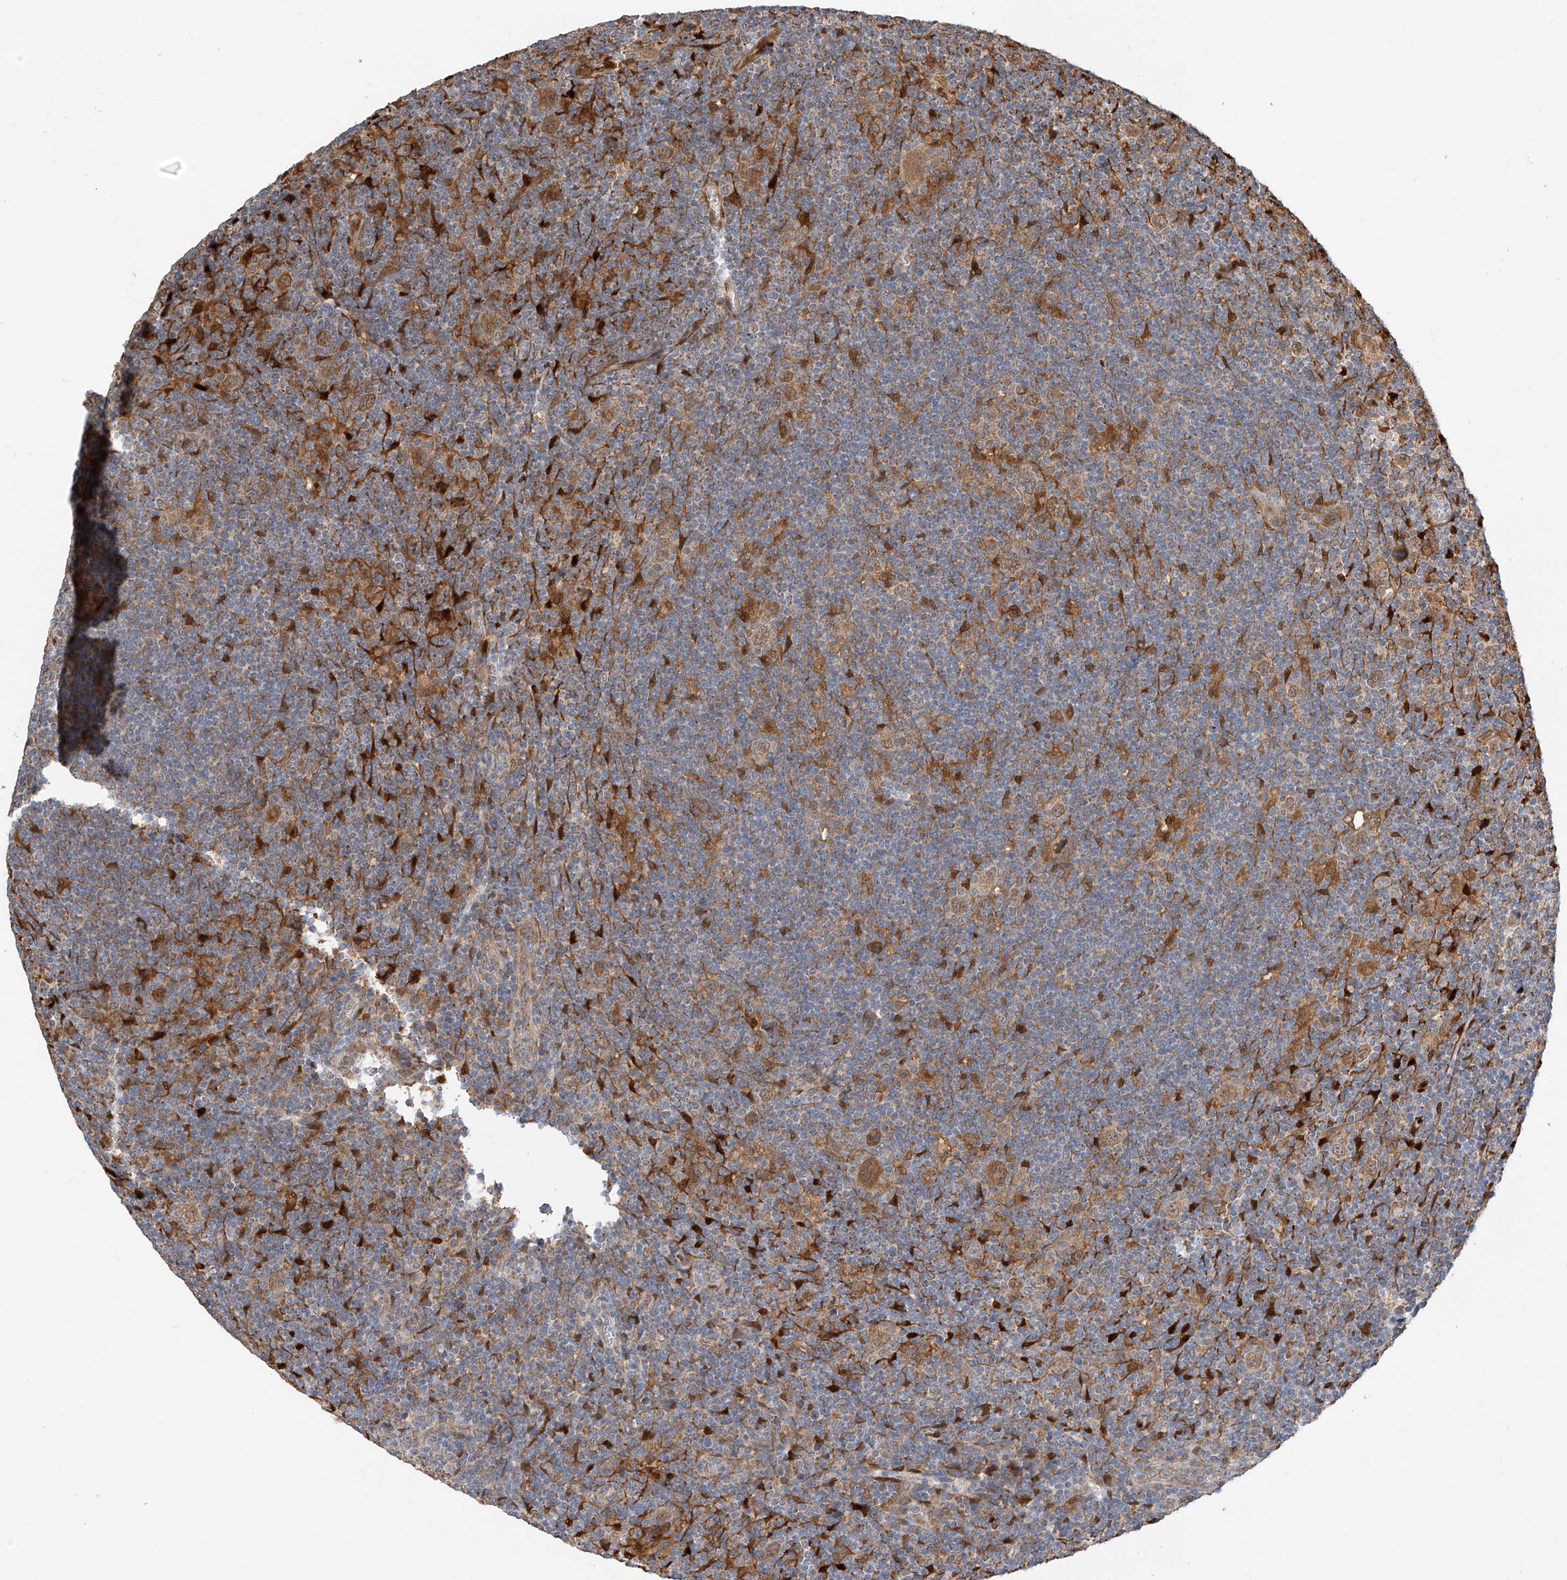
{"staining": {"intensity": "moderate", "quantity": ">75%", "location": "cytoplasmic/membranous"}, "tissue": "lymphoma", "cell_type": "Tumor cells", "image_type": "cancer", "snomed": [{"axis": "morphology", "description": "Hodgkin's disease, NOS"}, {"axis": "topography", "description": "Lymph node"}], "caption": "Immunohistochemical staining of Hodgkin's disease exhibits moderate cytoplasmic/membranous protein positivity in approximately >75% of tumor cells.", "gene": "PPA2", "patient": {"sex": "female", "age": 57}}